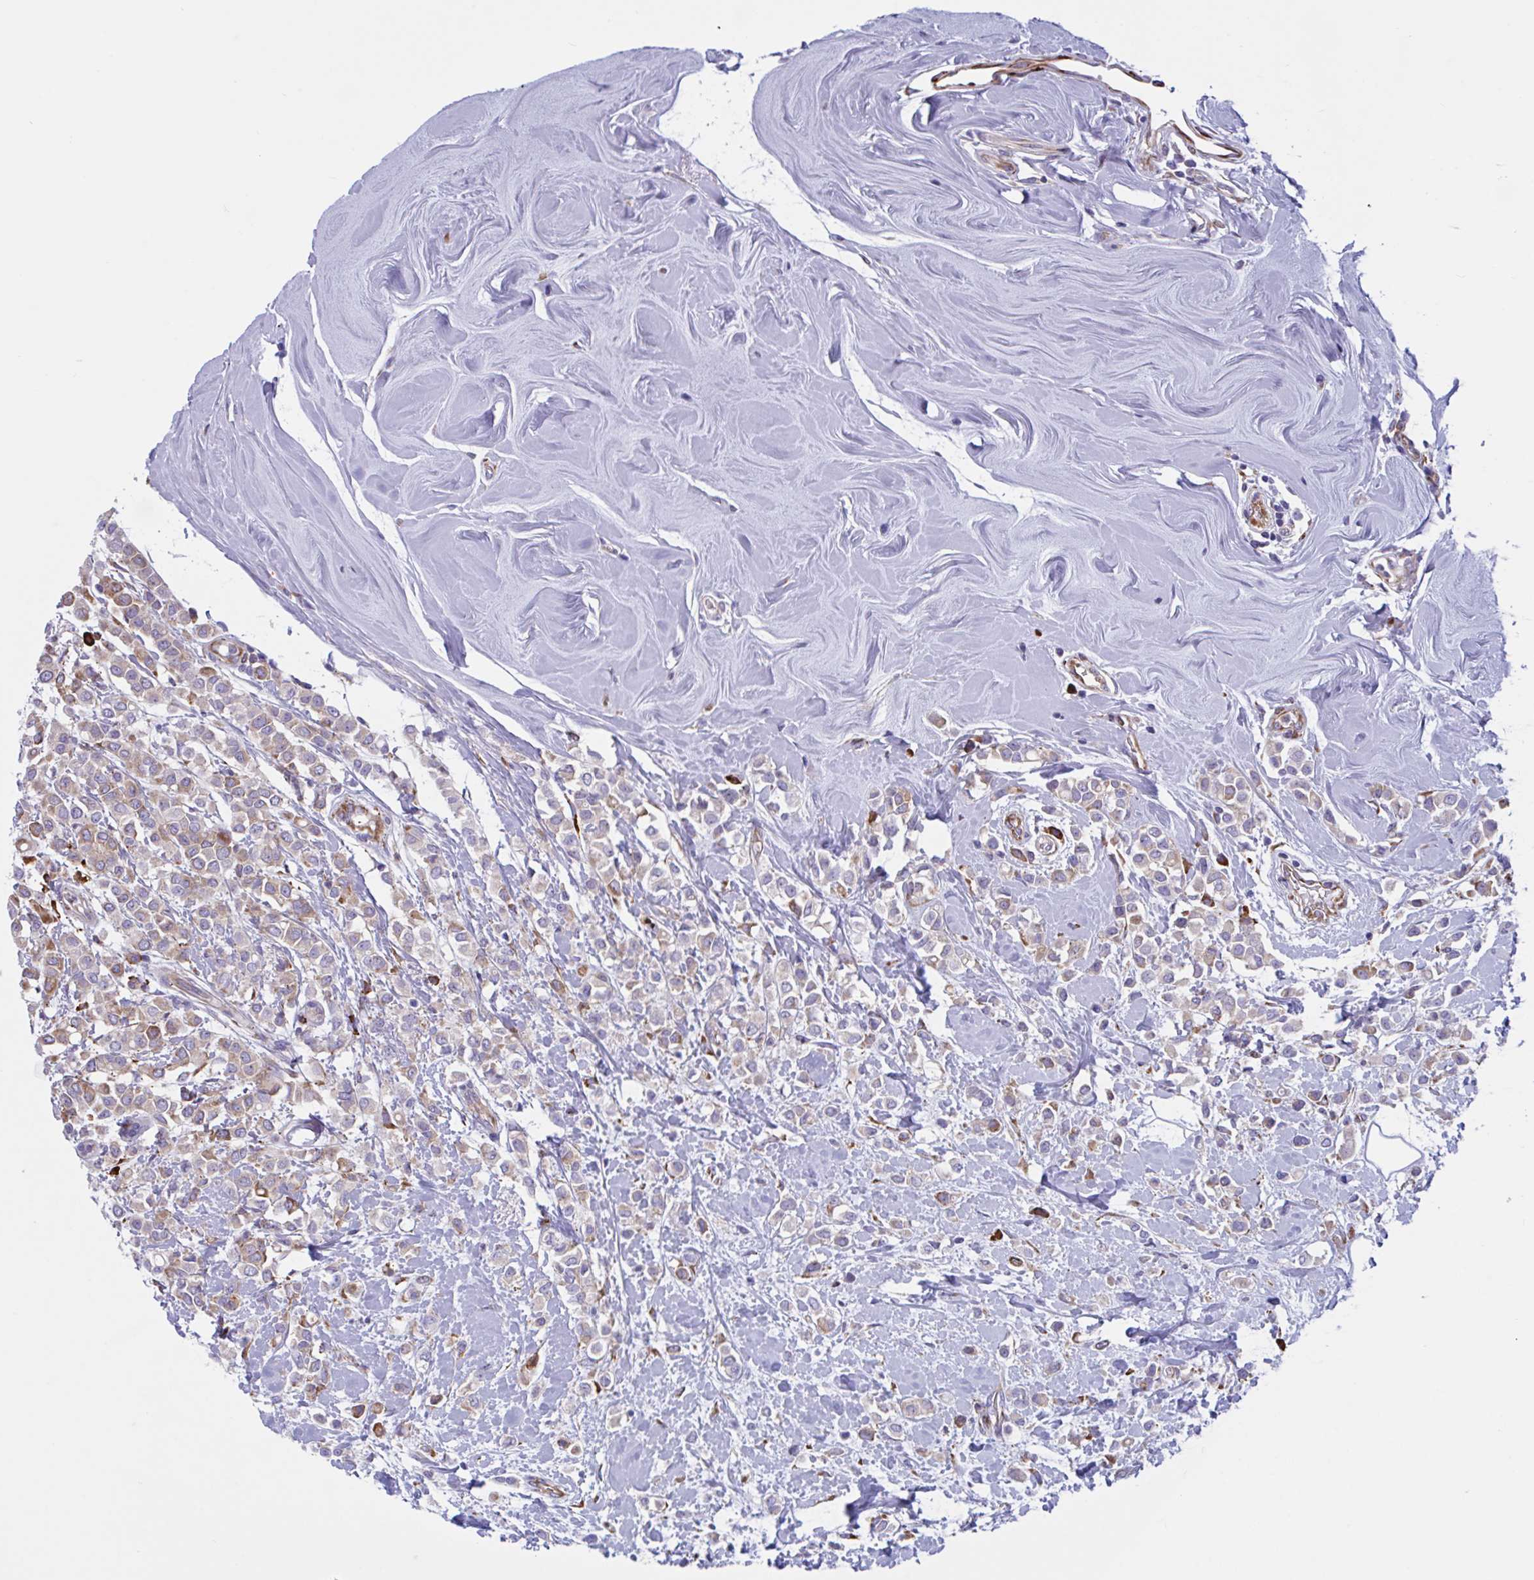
{"staining": {"intensity": "weak", "quantity": ">75%", "location": "cytoplasmic/membranous"}, "tissue": "breast cancer", "cell_type": "Tumor cells", "image_type": "cancer", "snomed": [{"axis": "morphology", "description": "Lobular carcinoma"}, {"axis": "topography", "description": "Breast"}], "caption": "The image reveals a brown stain indicating the presence of a protein in the cytoplasmic/membranous of tumor cells in breast cancer.", "gene": "PEAK3", "patient": {"sex": "female", "age": 68}}